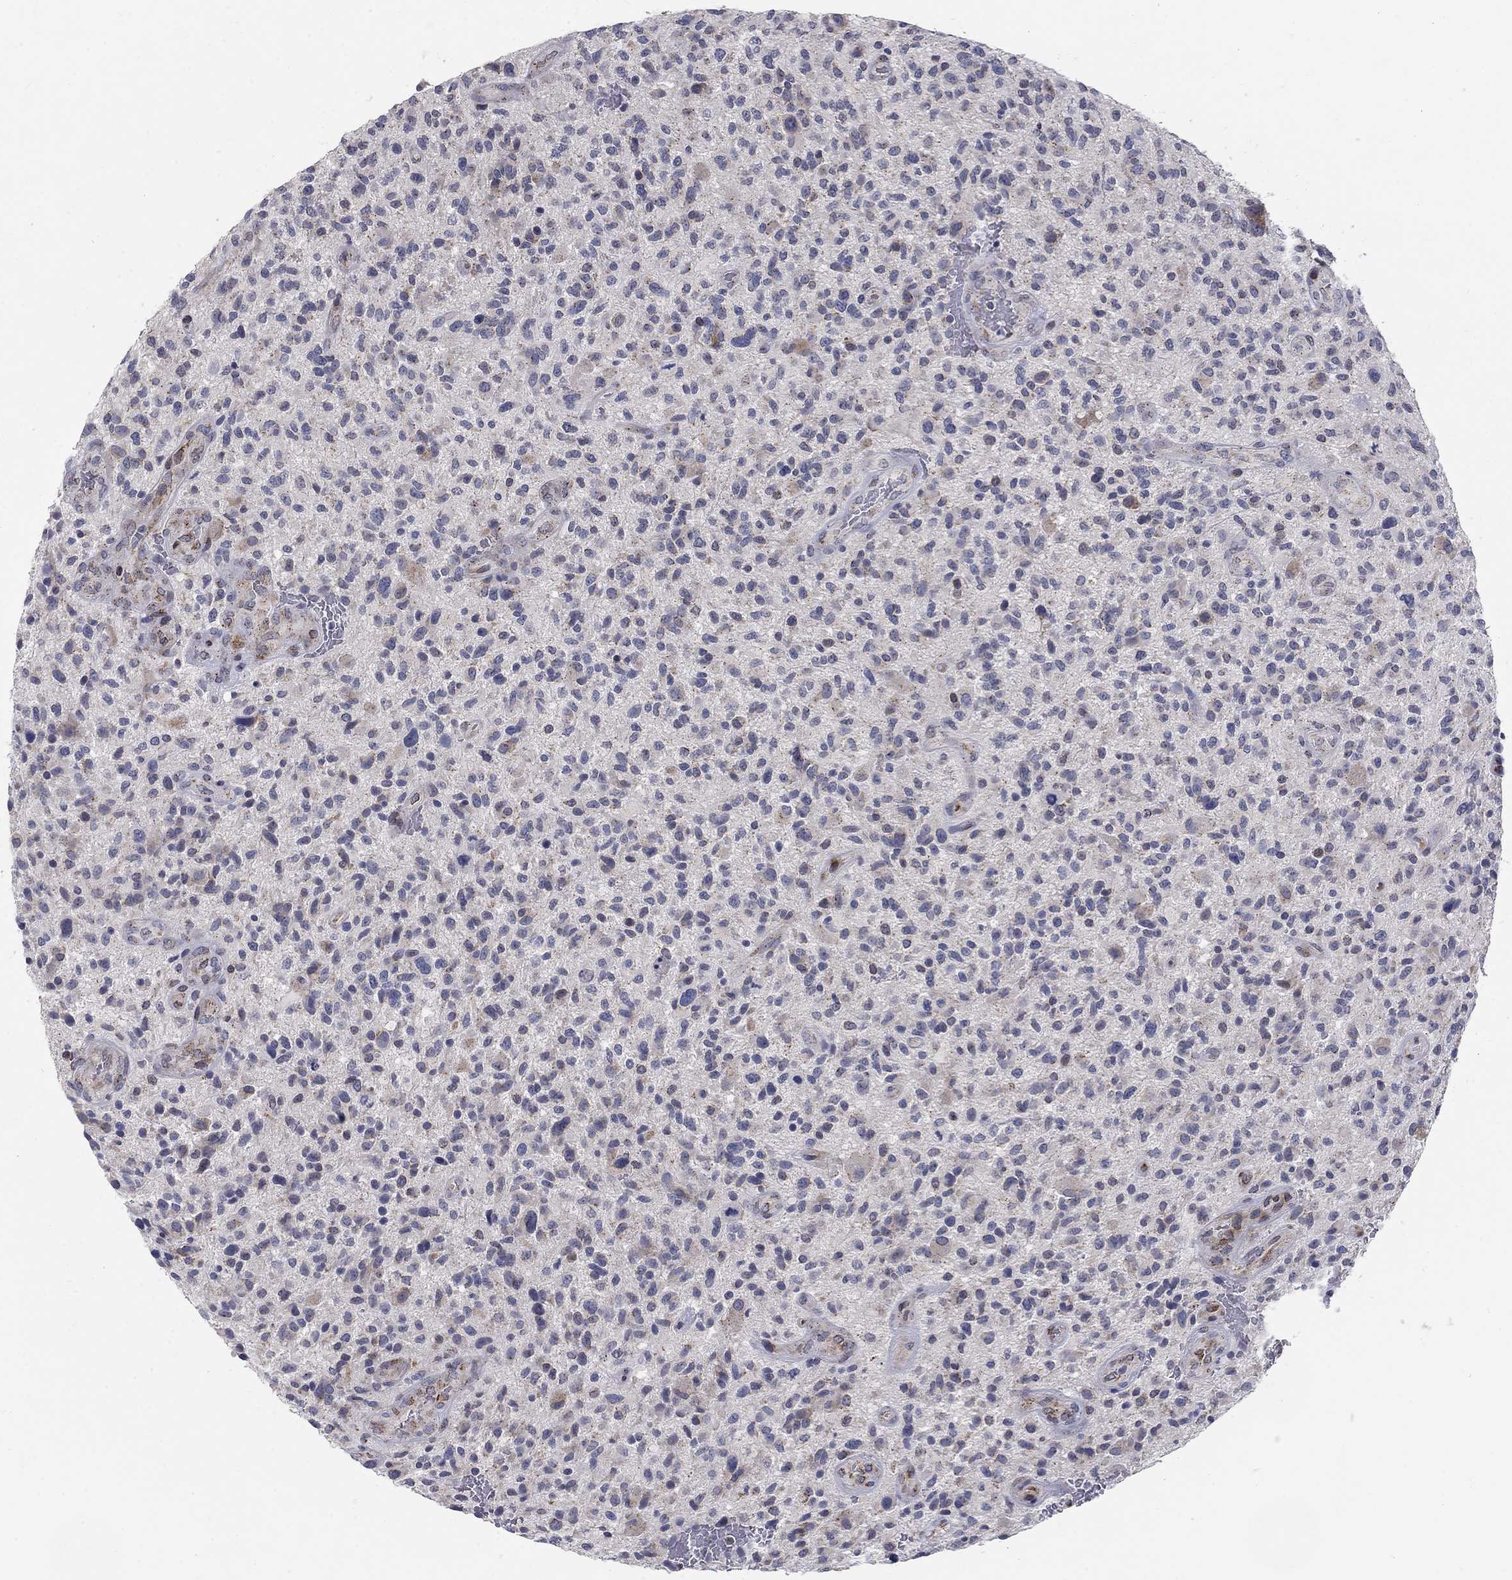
{"staining": {"intensity": "negative", "quantity": "none", "location": "none"}, "tissue": "glioma", "cell_type": "Tumor cells", "image_type": "cancer", "snomed": [{"axis": "morphology", "description": "Glioma, malignant, High grade"}, {"axis": "topography", "description": "Brain"}], "caption": "This is a image of IHC staining of glioma, which shows no positivity in tumor cells.", "gene": "PANK3", "patient": {"sex": "male", "age": 47}}